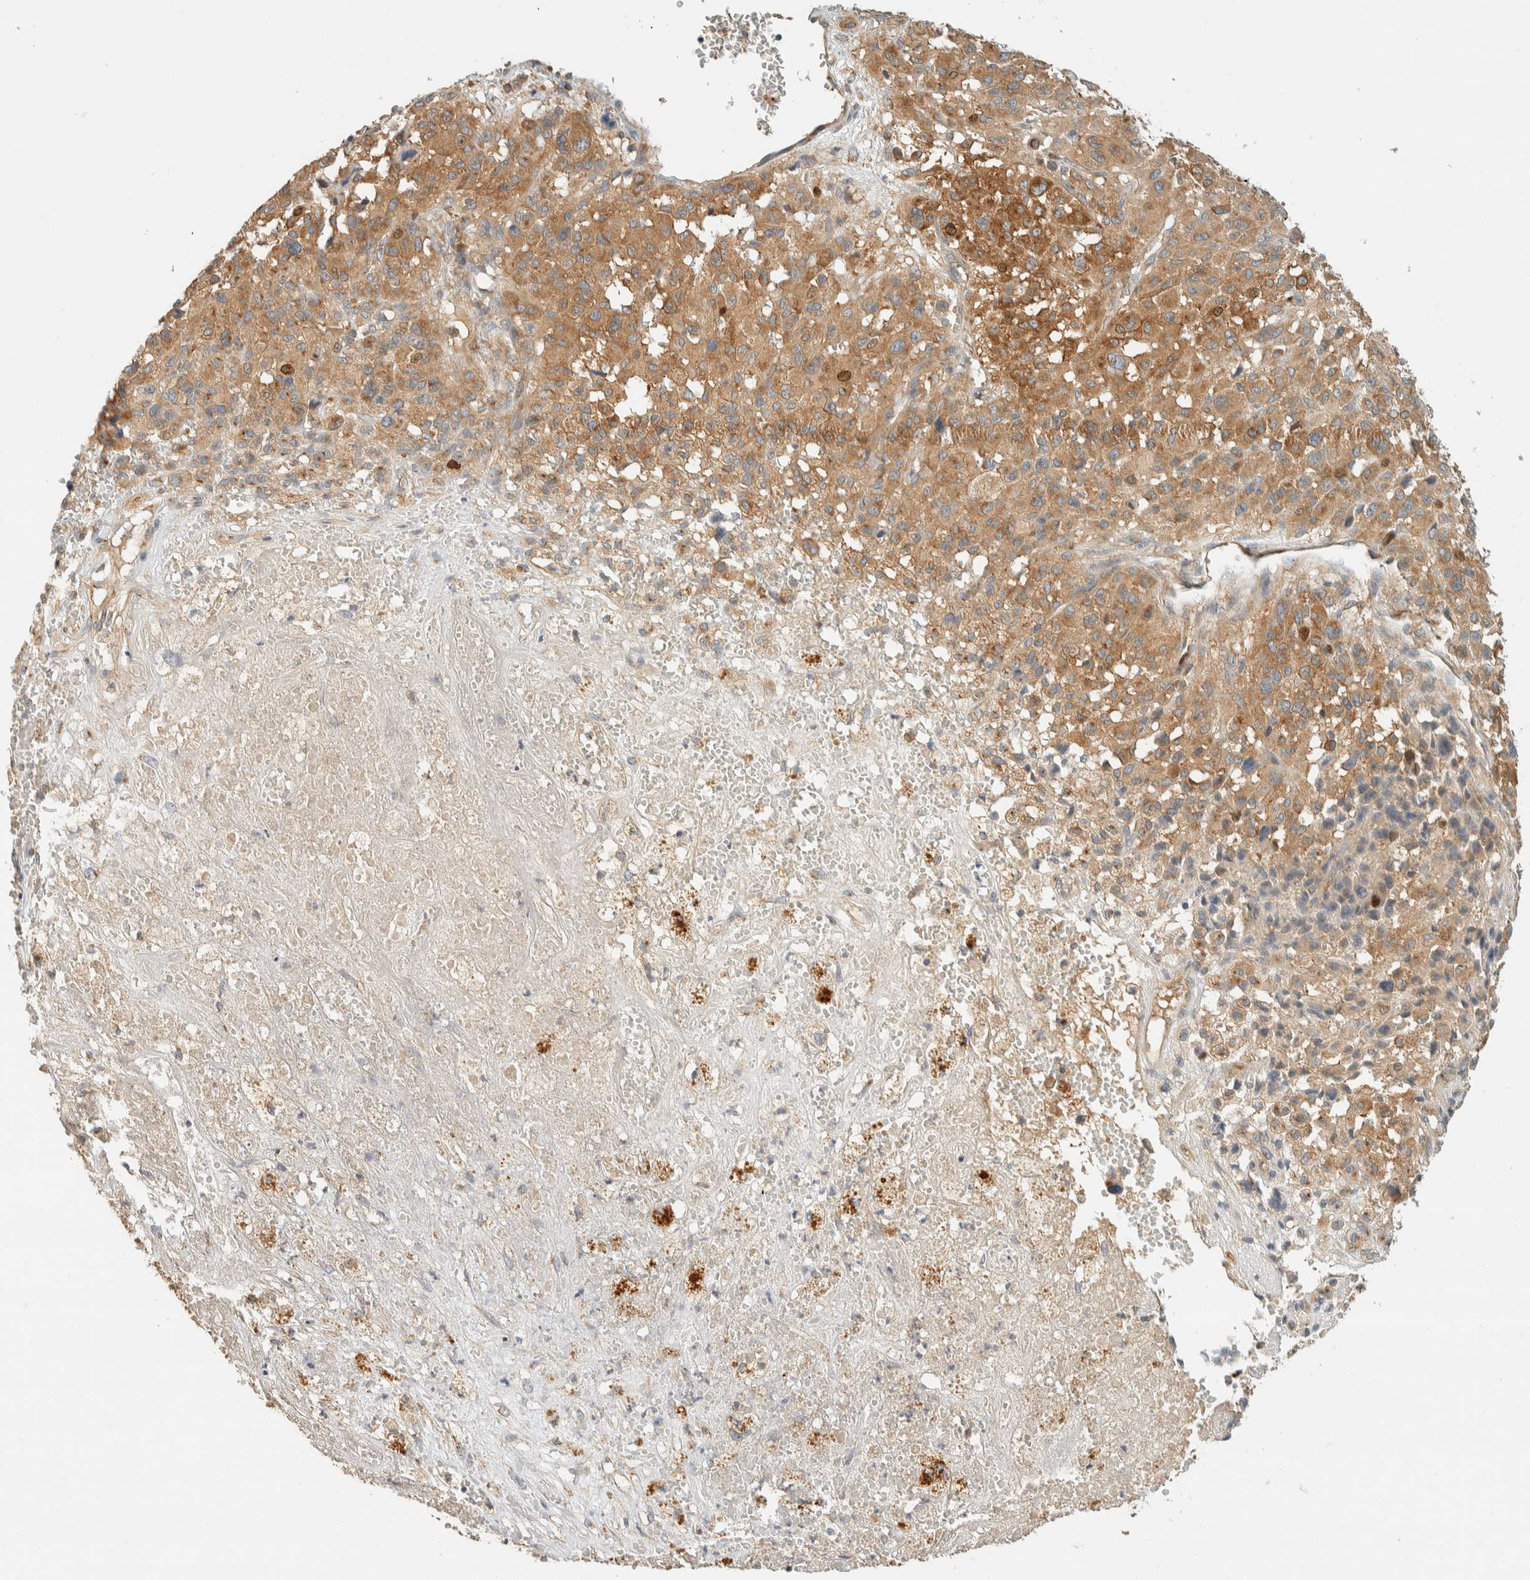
{"staining": {"intensity": "moderate", "quantity": ">75%", "location": "cytoplasmic/membranous"}, "tissue": "melanoma", "cell_type": "Tumor cells", "image_type": "cancer", "snomed": [{"axis": "morphology", "description": "Malignant melanoma, Metastatic site"}, {"axis": "topography", "description": "Skin"}], "caption": "Protein expression analysis of human malignant melanoma (metastatic site) reveals moderate cytoplasmic/membranous positivity in about >75% of tumor cells.", "gene": "ARFGEF1", "patient": {"sex": "female", "age": 74}}